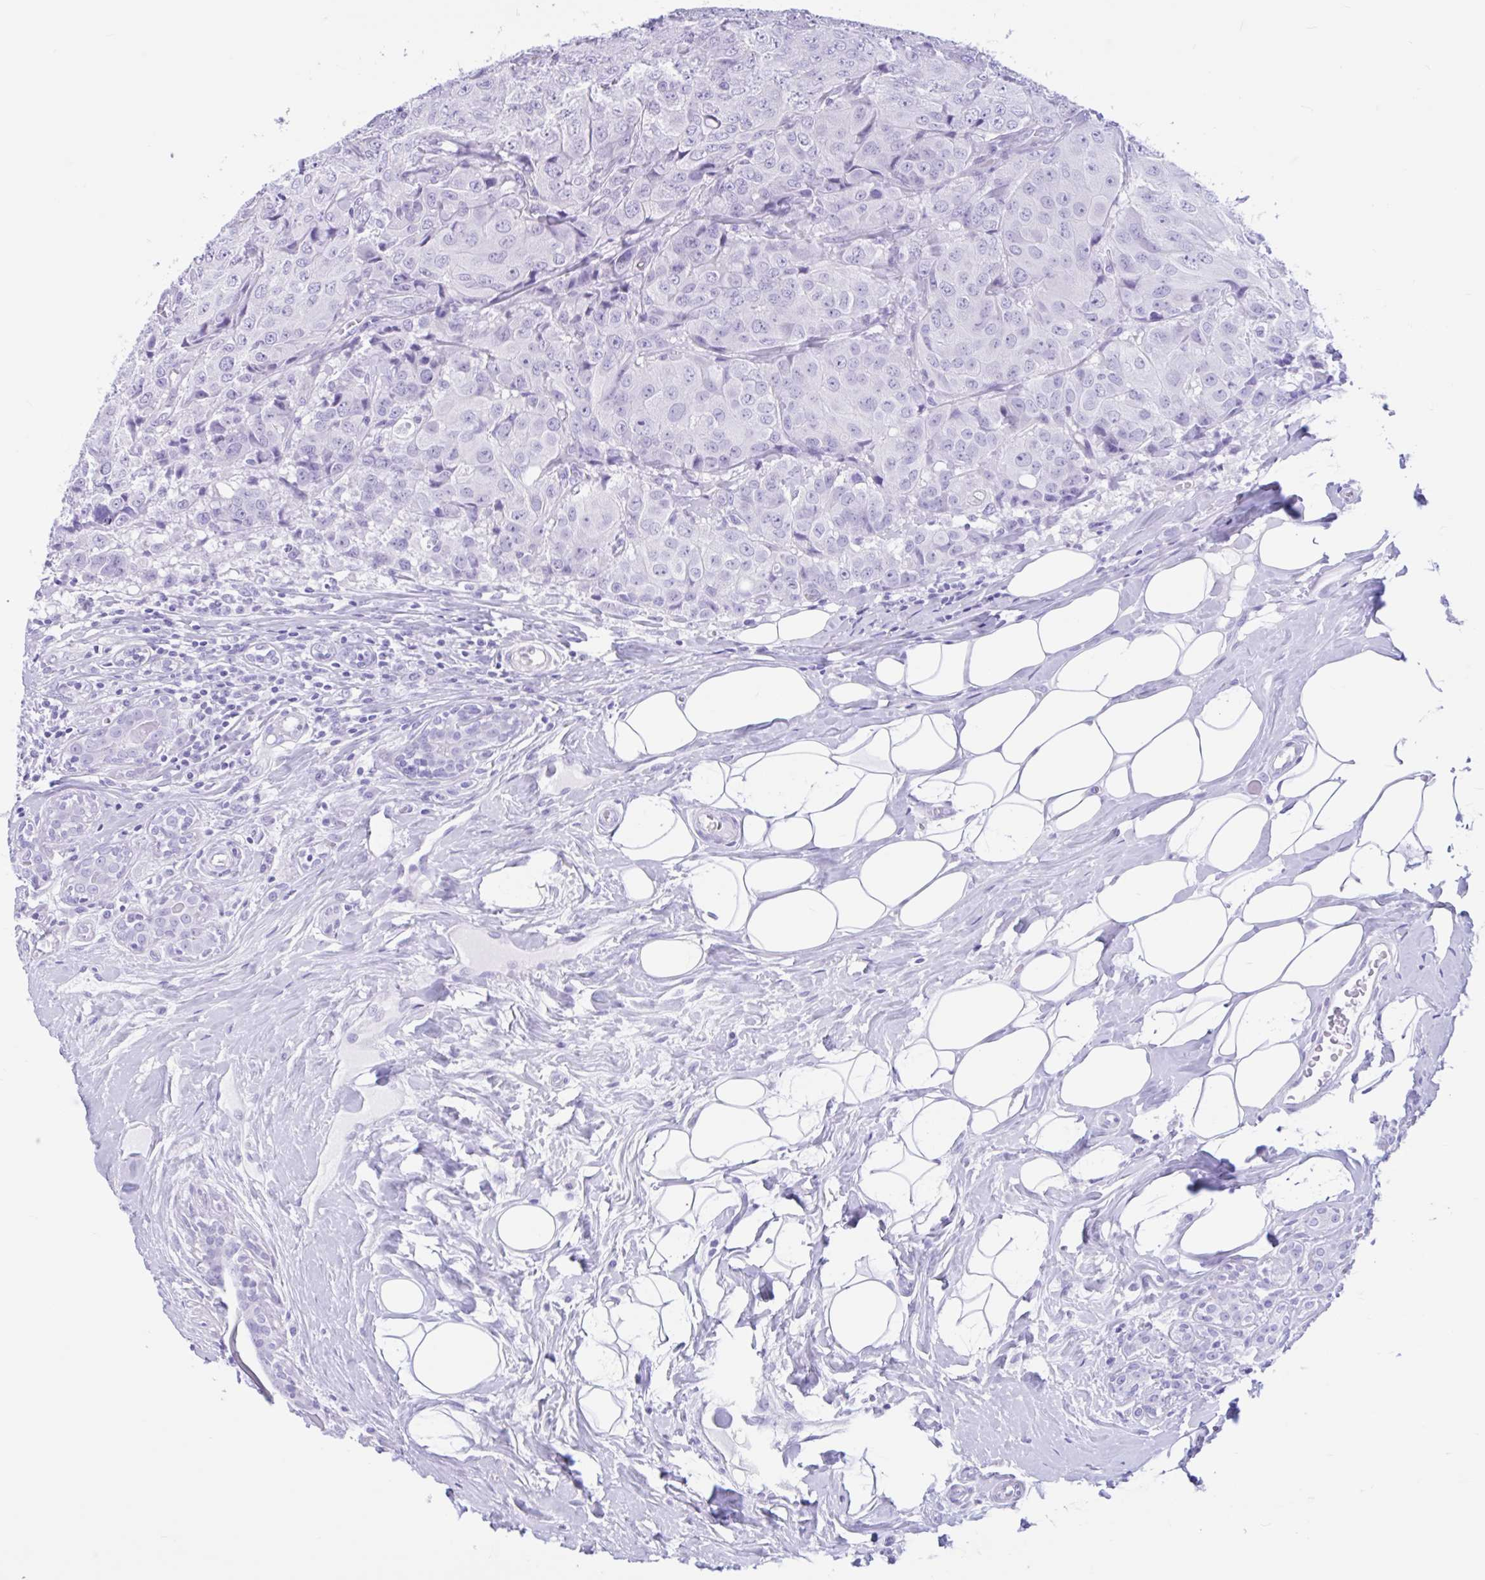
{"staining": {"intensity": "negative", "quantity": "none", "location": "none"}, "tissue": "breast cancer", "cell_type": "Tumor cells", "image_type": "cancer", "snomed": [{"axis": "morphology", "description": "Duct carcinoma"}, {"axis": "topography", "description": "Breast"}], "caption": "Breast cancer (invasive ductal carcinoma) stained for a protein using IHC displays no positivity tumor cells.", "gene": "IAPP", "patient": {"sex": "female", "age": 43}}